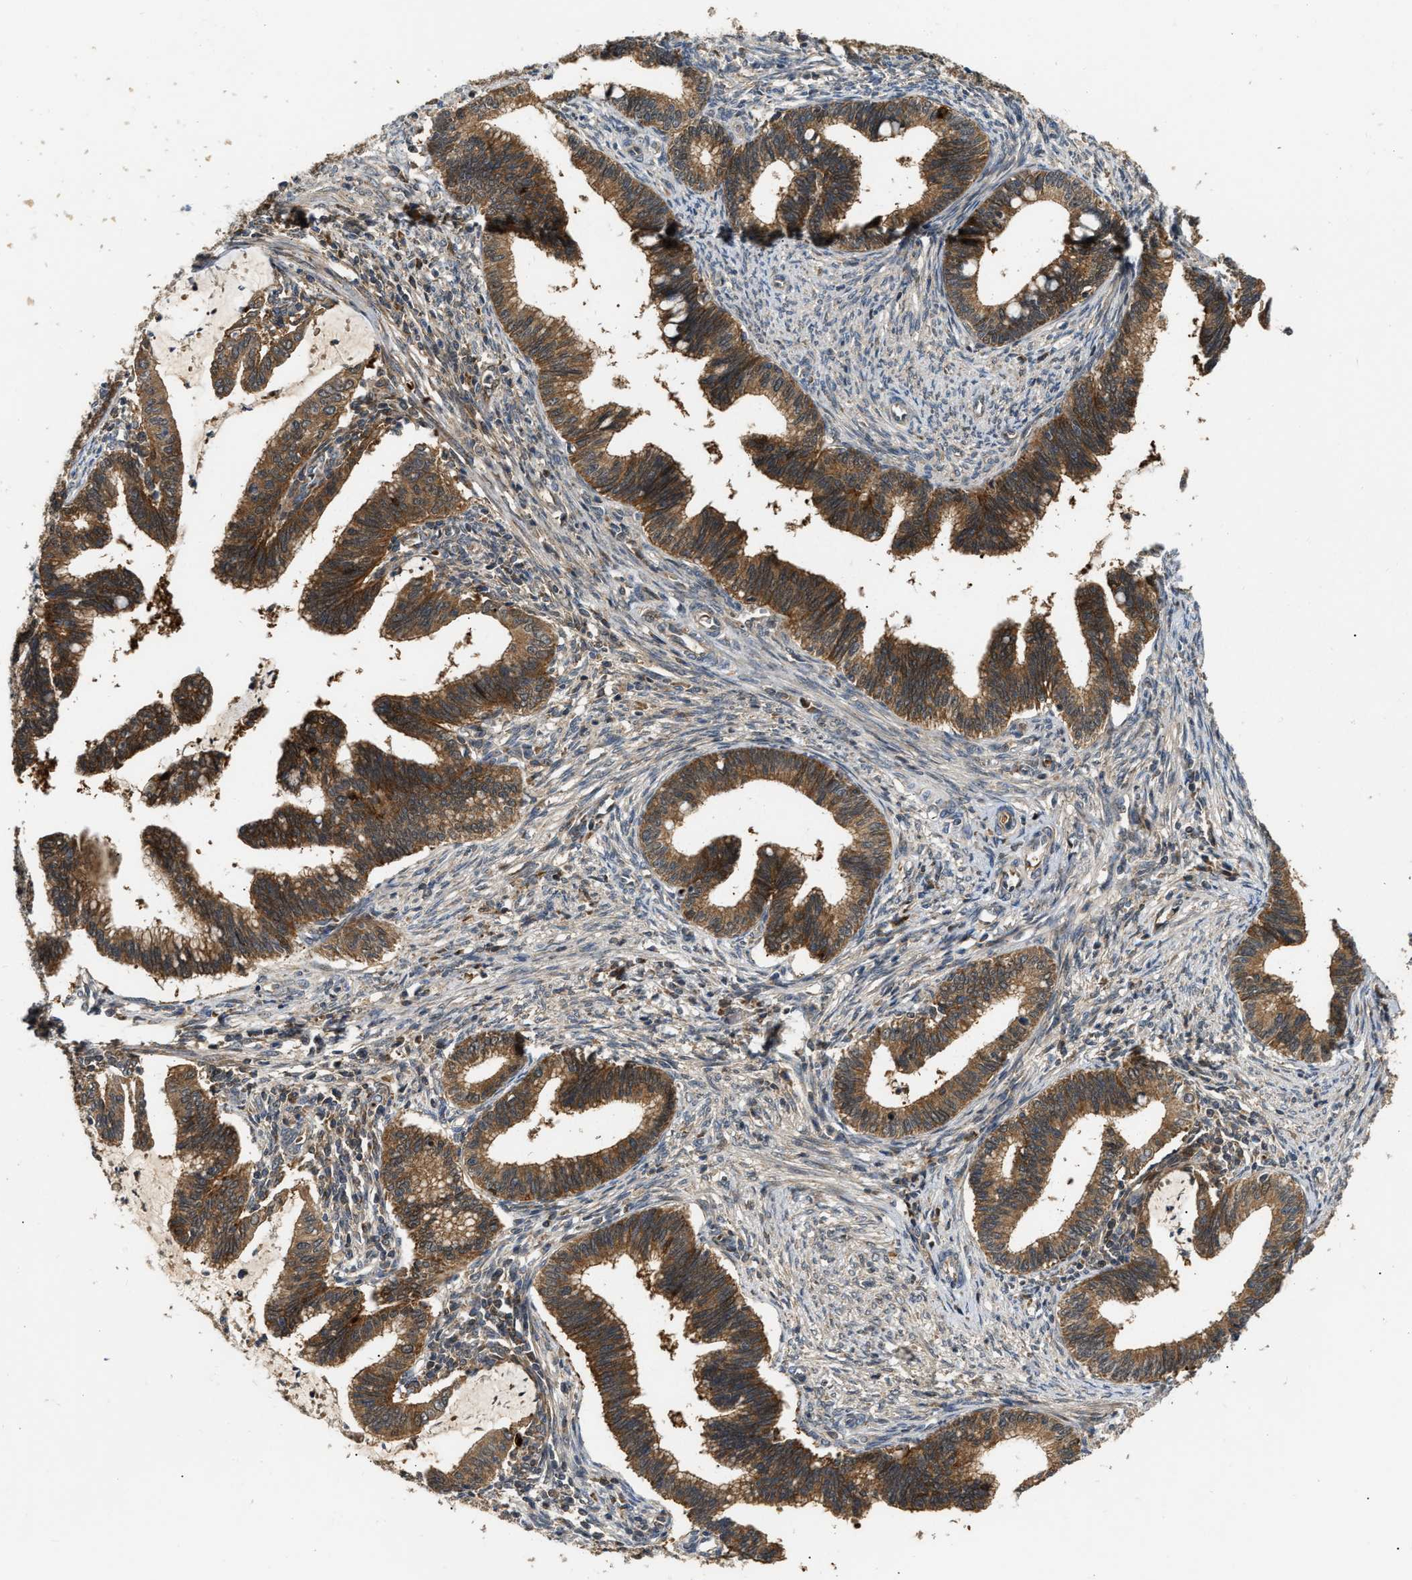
{"staining": {"intensity": "moderate", "quantity": ">75%", "location": "cytoplasmic/membranous"}, "tissue": "cervical cancer", "cell_type": "Tumor cells", "image_type": "cancer", "snomed": [{"axis": "morphology", "description": "Adenocarcinoma, NOS"}, {"axis": "topography", "description": "Cervix"}], "caption": "Immunohistochemical staining of human cervical cancer exhibits medium levels of moderate cytoplasmic/membranous protein staining in about >75% of tumor cells.", "gene": "EXTL2", "patient": {"sex": "female", "age": 36}}